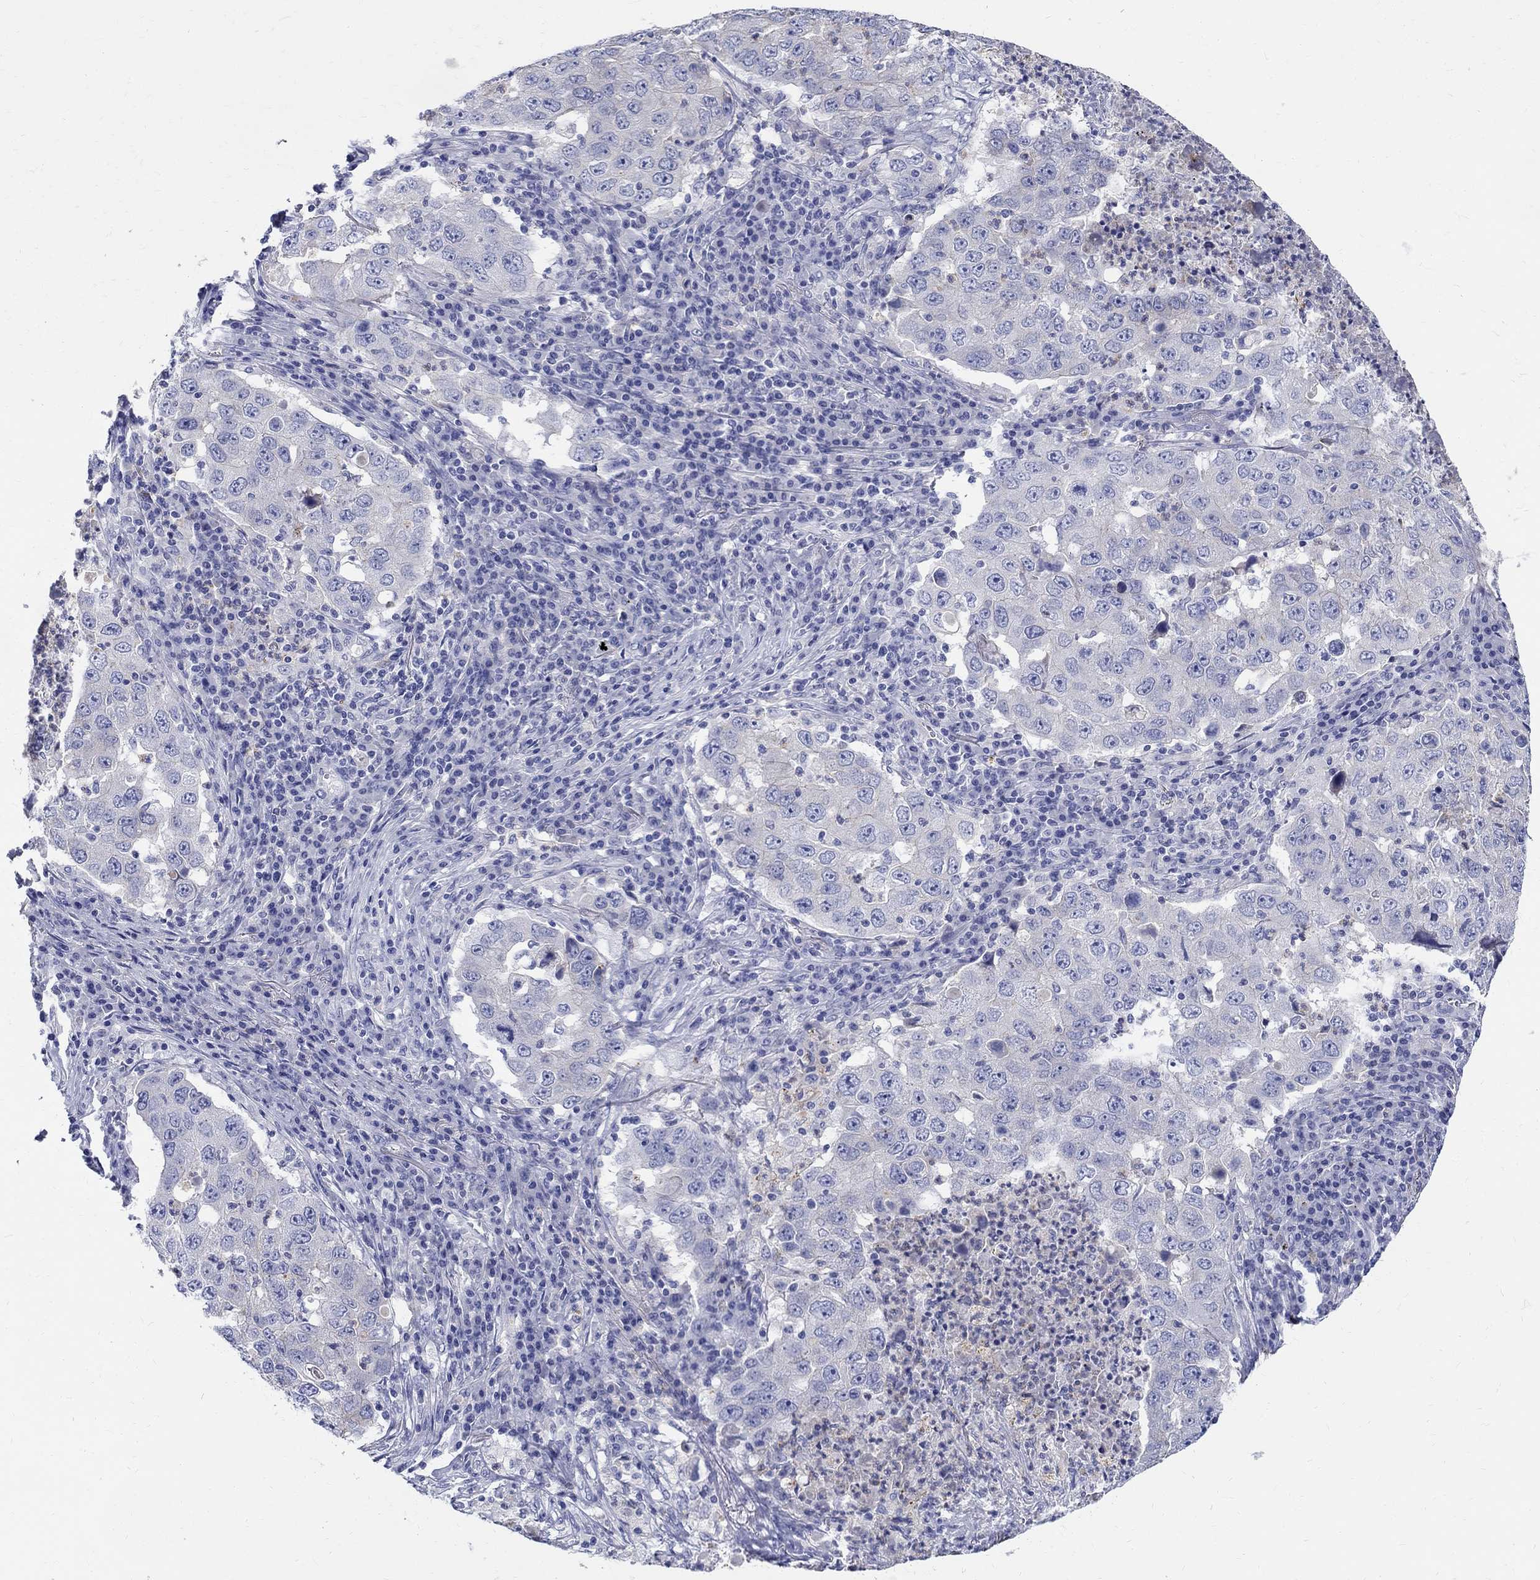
{"staining": {"intensity": "negative", "quantity": "none", "location": "none"}, "tissue": "lung cancer", "cell_type": "Tumor cells", "image_type": "cancer", "snomed": [{"axis": "morphology", "description": "Adenocarcinoma, NOS"}, {"axis": "topography", "description": "Lung"}], "caption": "Histopathology image shows no protein staining in tumor cells of adenocarcinoma (lung) tissue.", "gene": "SOX2", "patient": {"sex": "male", "age": 73}}